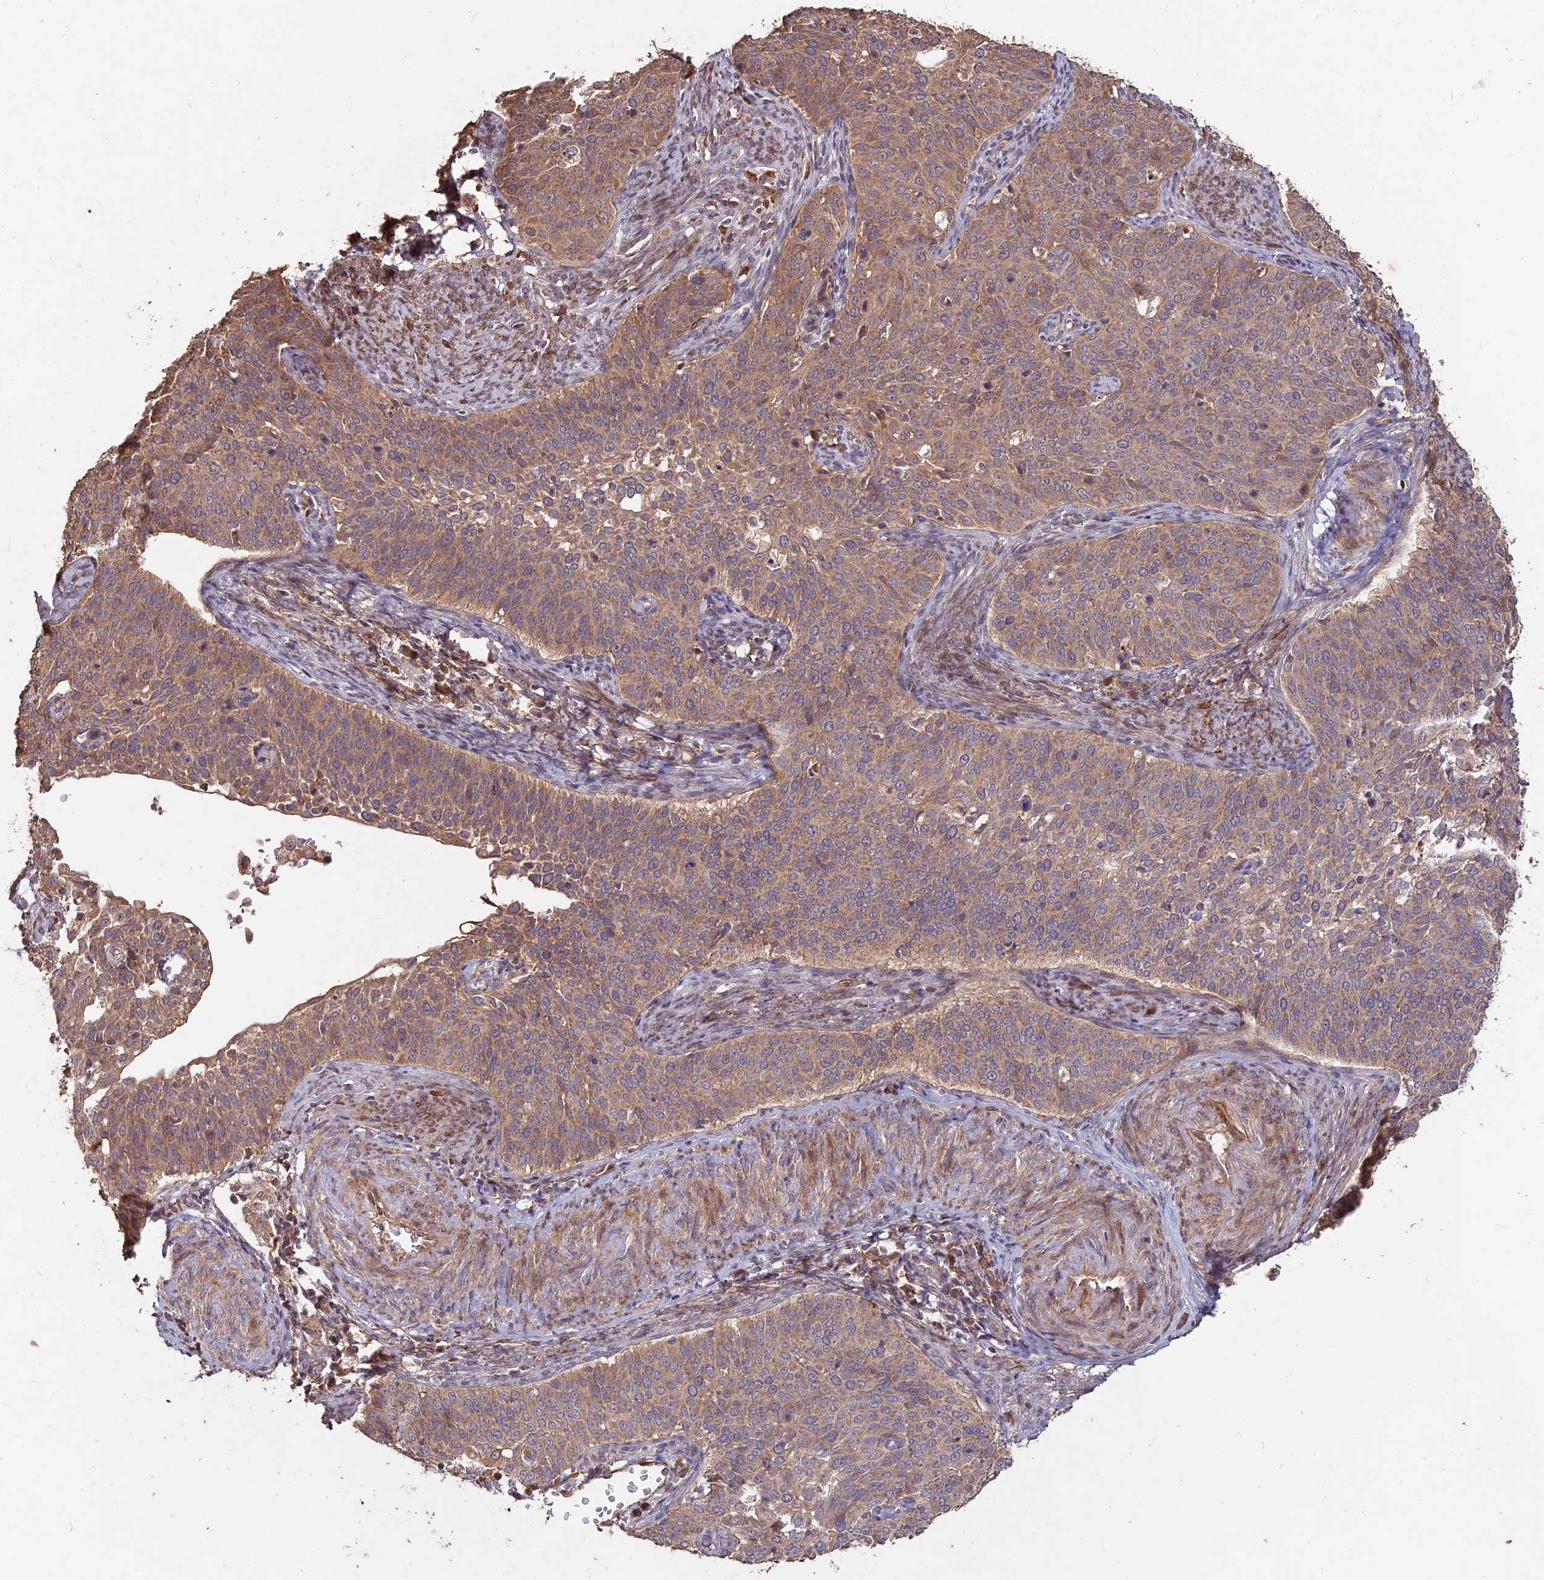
{"staining": {"intensity": "moderate", "quantity": "25%-75%", "location": "cytoplasmic/membranous"}, "tissue": "cervical cancer", "cell_type": "Tumor cells", "image_type": "cancer", "snomed": [{"axis": "morphology", "description": "Squamous cell carcinoma, NOS"}, {"axis": "topography", "description": "Cervix"}], "caption": "Protein analysis of squamous cell carcinoma (cervical) tissue displays moderate cytoplasmic/membranous positivity in about 25%-75% of tumor cells.", "gene": "LAYN", "patient": {"sex": "female", "age": 44}}